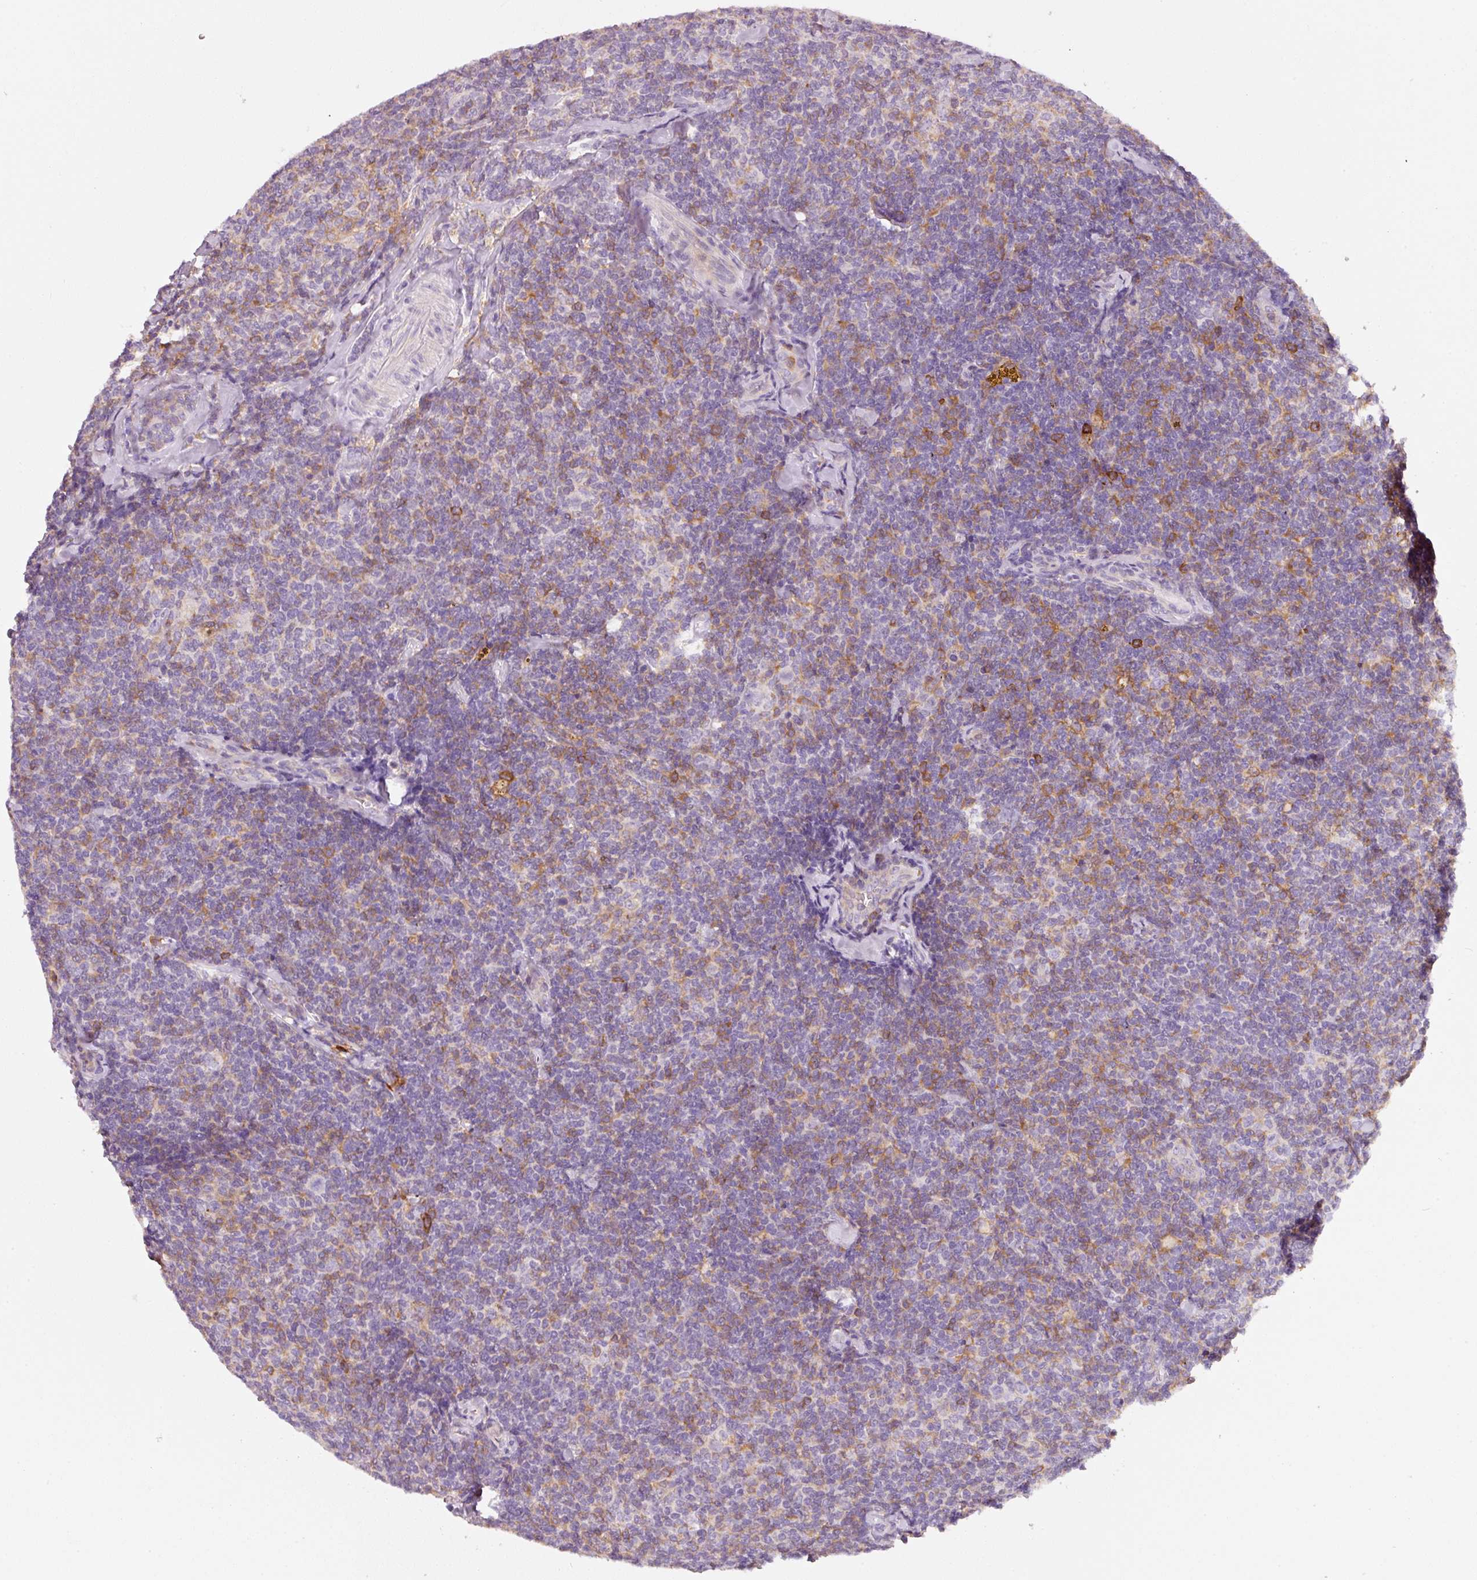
{"staining": {"intensity": "moderate", "quantity": "<25%", "location": "cytoplasmic/membranous"}, "tissue": "lymphoma", "cell_type": "Tumor cells", "image_type": "cancer", "snomed": [{"axis": "morphology", "description": "Malignant lymphoma, non-Hodgkin's type, Low grade"}, {"axis": "topography", "description": "Lymph node"}], "caption": "A brown stain shows moderate cytoplasmic/membranous expression of a protein in lymphoma tumor cells.", "gene": "IQGAP2", "patient": {"sex": "female", "age": 56}}